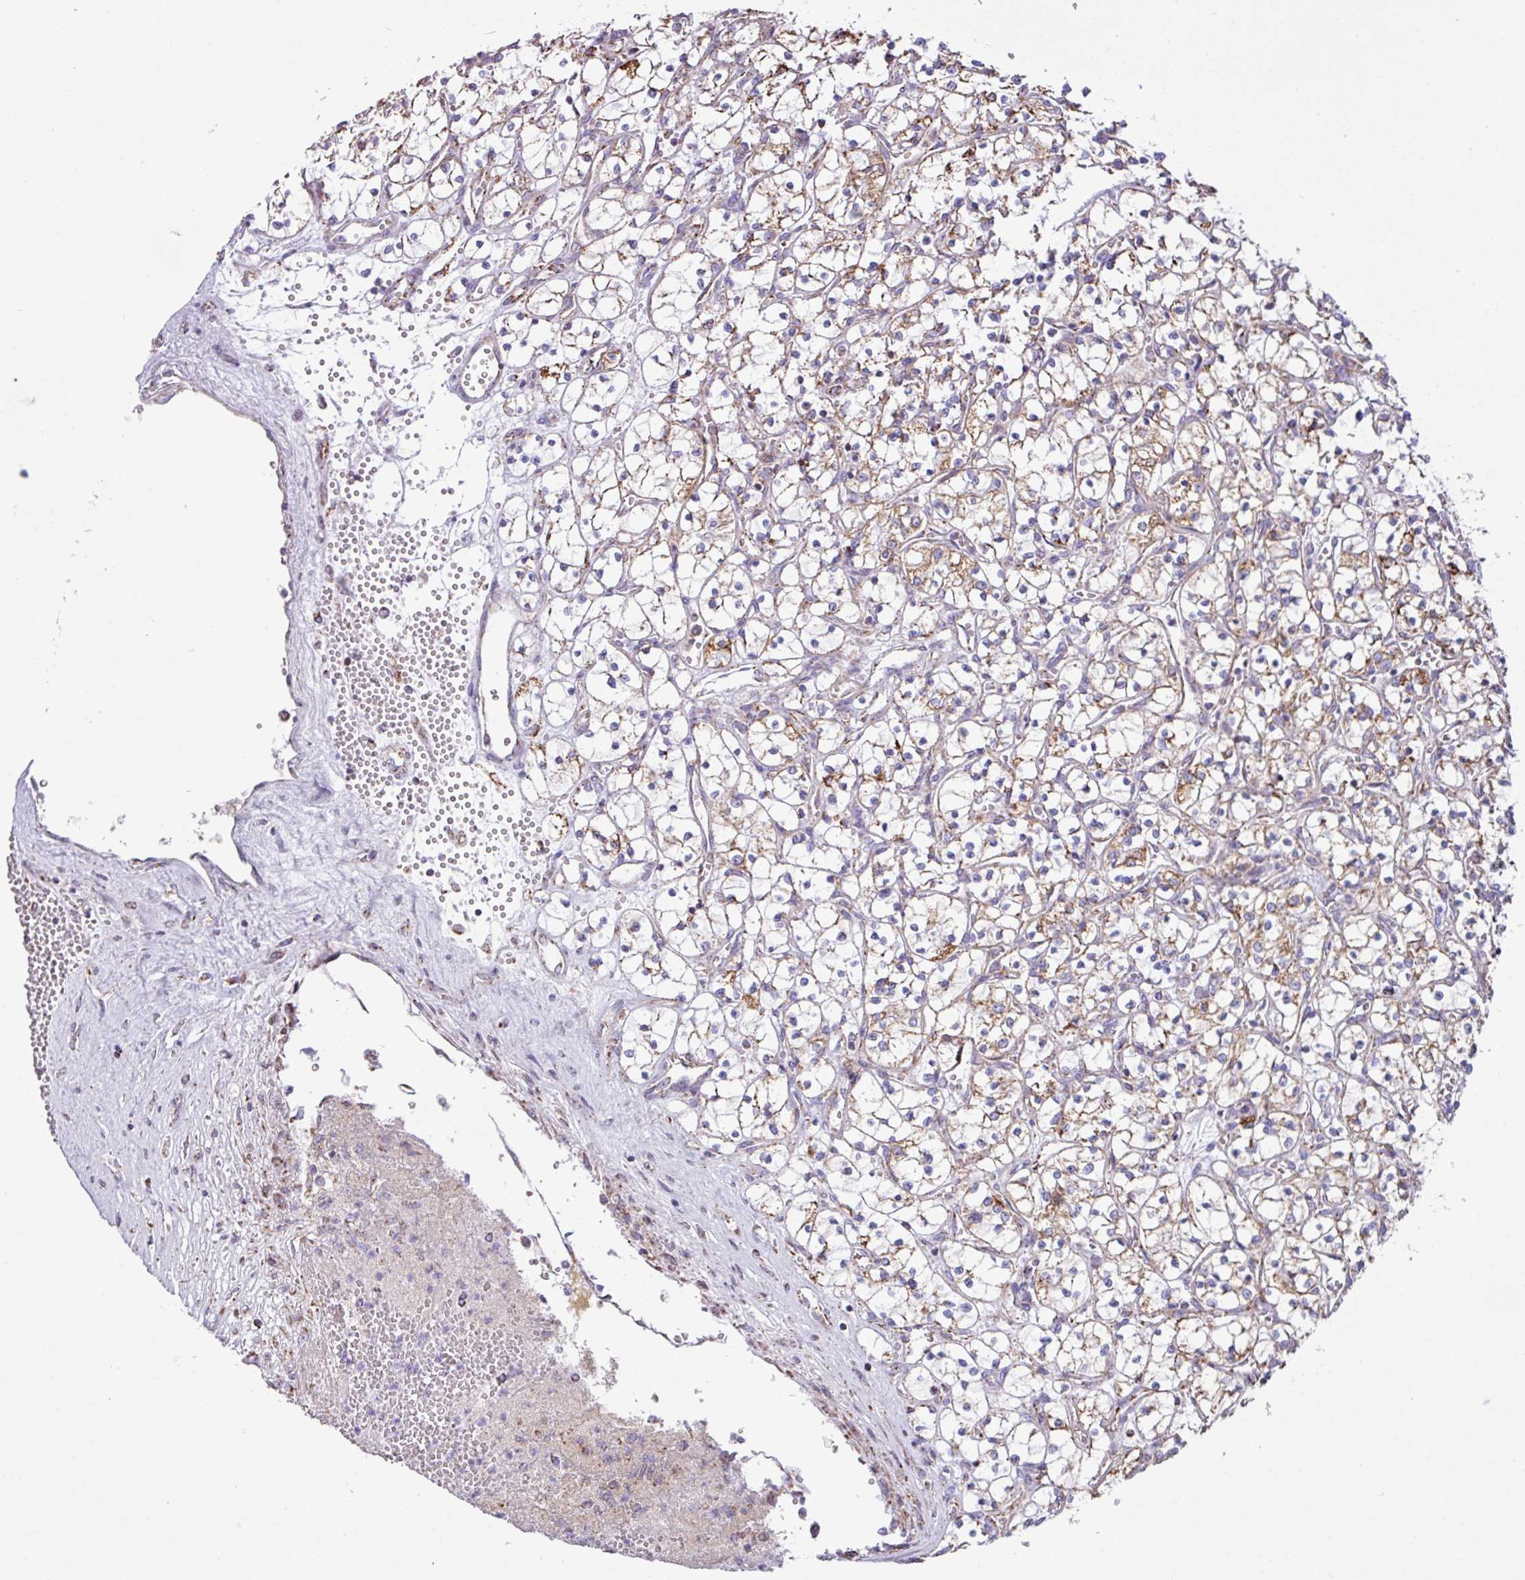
{"staining": {"intensity": "weak", "quantity": "25%-75%", "location": "cytoplasmic/membranous"}, "tissue": "renal cancer", "cell_type": "Tumor cells", "image_type": "cancer", "snomed": [{"axis": "morphology", "description": "Adenocarcinoma, NOS"}, {"axis": "topography", "description": "Kidney"}], "caption": "The immunohistochemical stain shows weak cytoplasmic/membranous expression in tumor cells of renal cancer tissue. Nuclei are stained in blue.", "gene": "RTL3", "patient": {"sex": "female", "age": 69}}